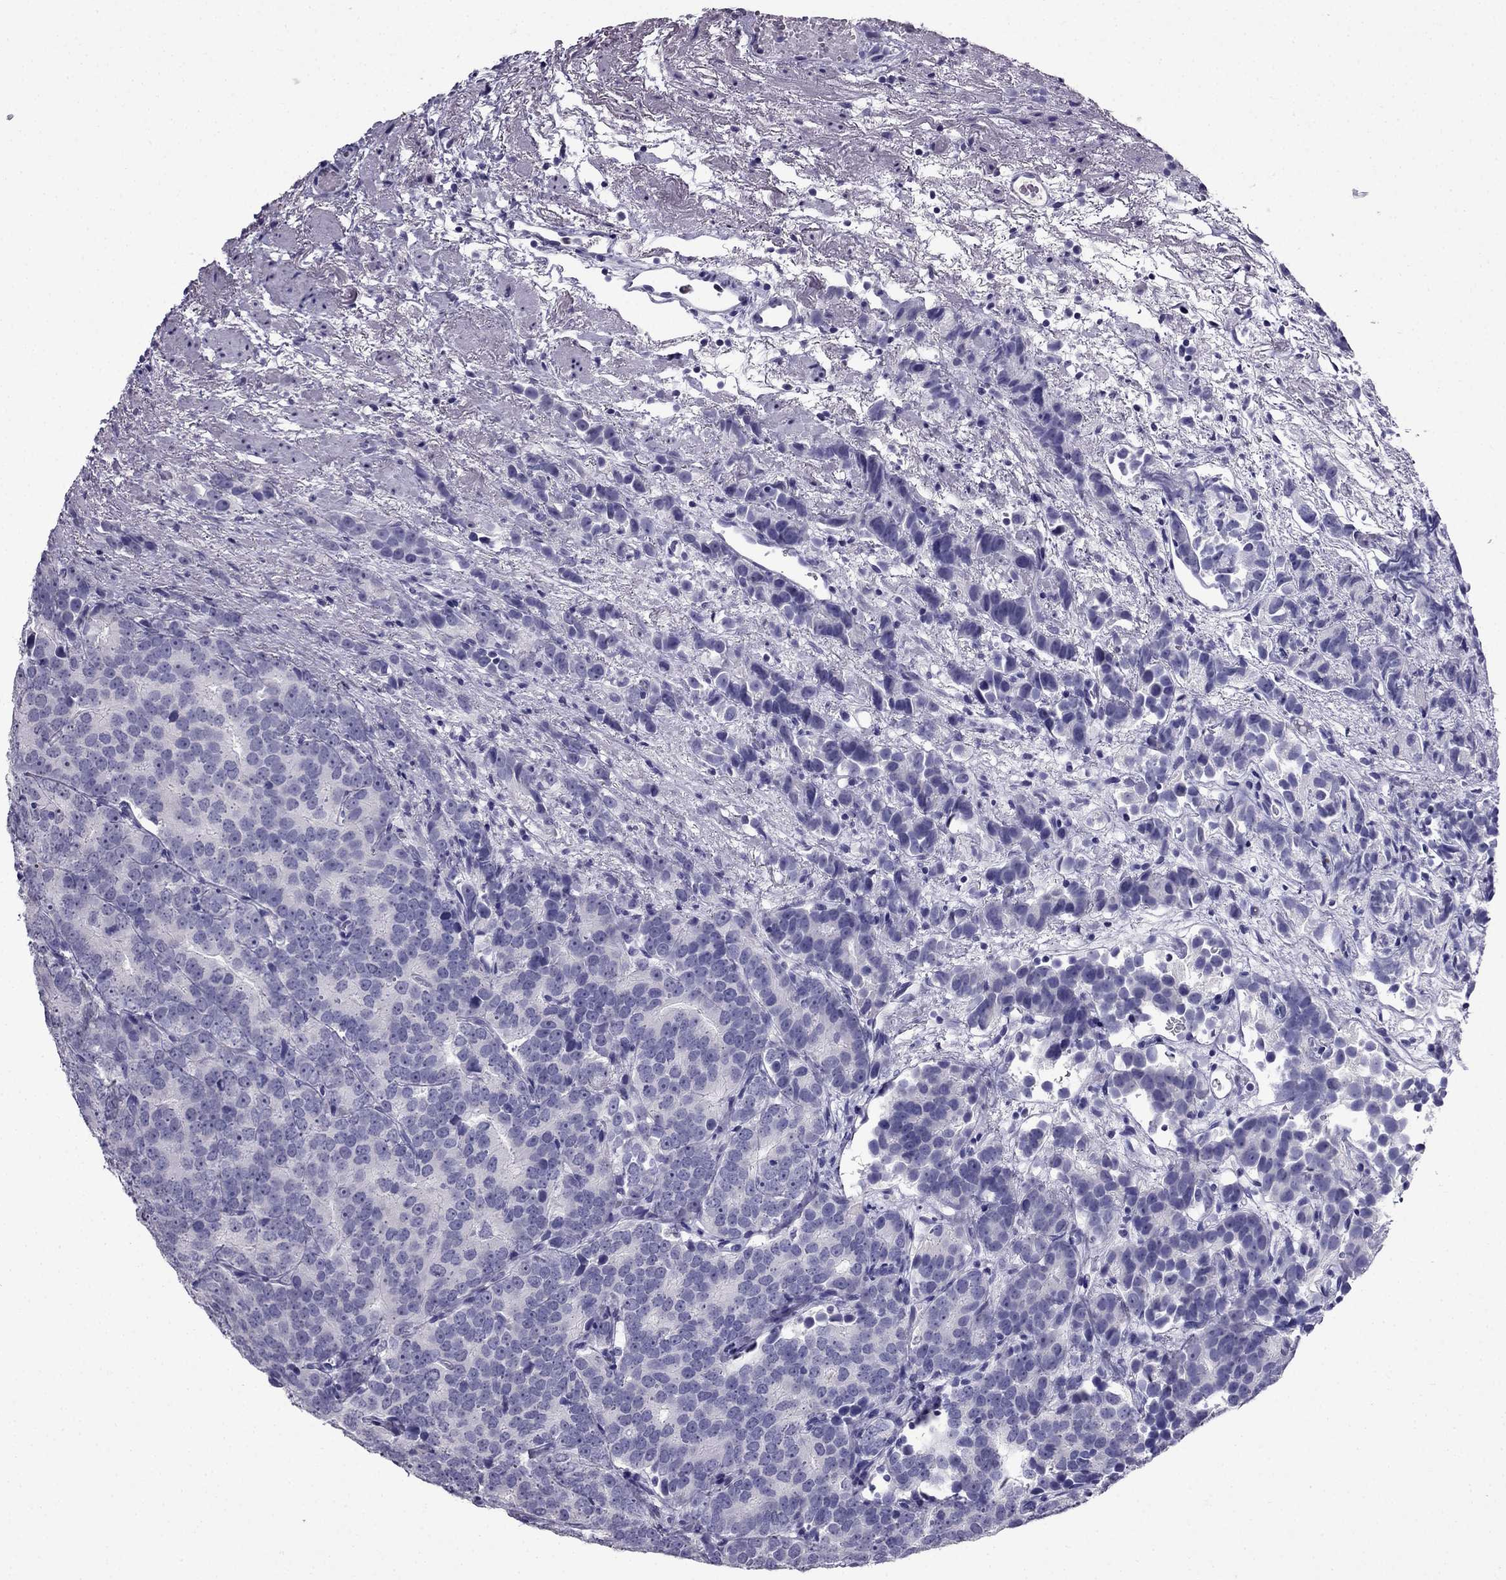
{"staining": {"intensity": "negative", "quantity": "none", "location": "none"}, "tissue": "prostate cancer", "cell_type": "Tumor cells", "image_type": "cancer", "snomed": [{"axis": "morphology", "description": "Adenocarcinoma, High grade"}, {"axis": "topography", "description": "Prostate"}], "caption": "DAB immunohistochemical staining of prostate cancer reveals no significant expression in tumor cells.", "gene": "CDHR4", "patient": {"sex": "male", "age": 90}}